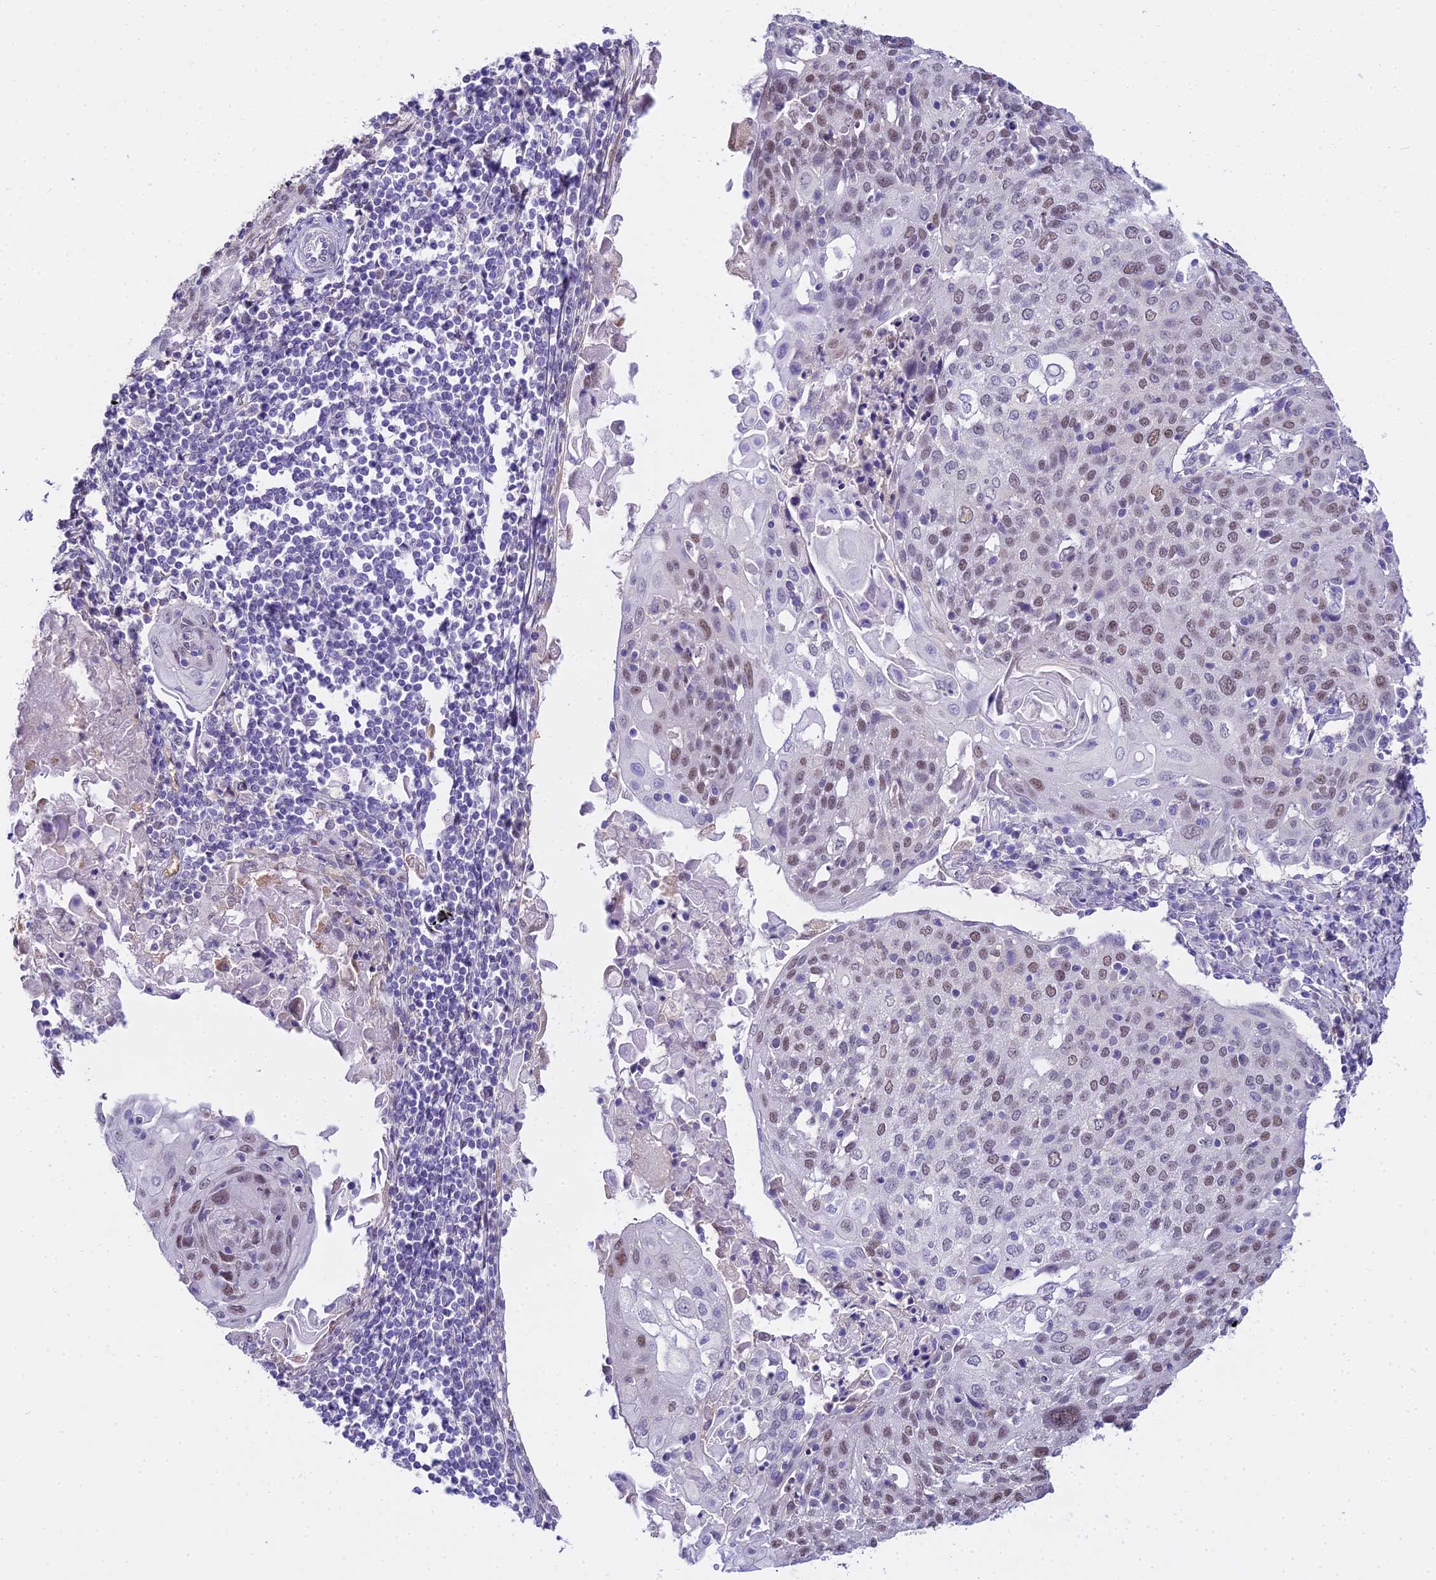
{"staining": {"intensity": "weak", "quantity": ">75%", "location": "nuclear"}, "tissue": "cervical cancer", "cell_type": "Tumor cells", "image_type": "cancer", "snomed": [{"axis": "morphology", "description": "Squamous cell carcinoma, NOS"}, {"axis": "topography", "description": "Cervix"}], "caption": "A brown stain highlights weak nuclear staining of a protein in squamous cell carcinoma (cervical) tumor cells.", "gene": "MAT2A", "patient": {"sex": "female", "age": 67}}